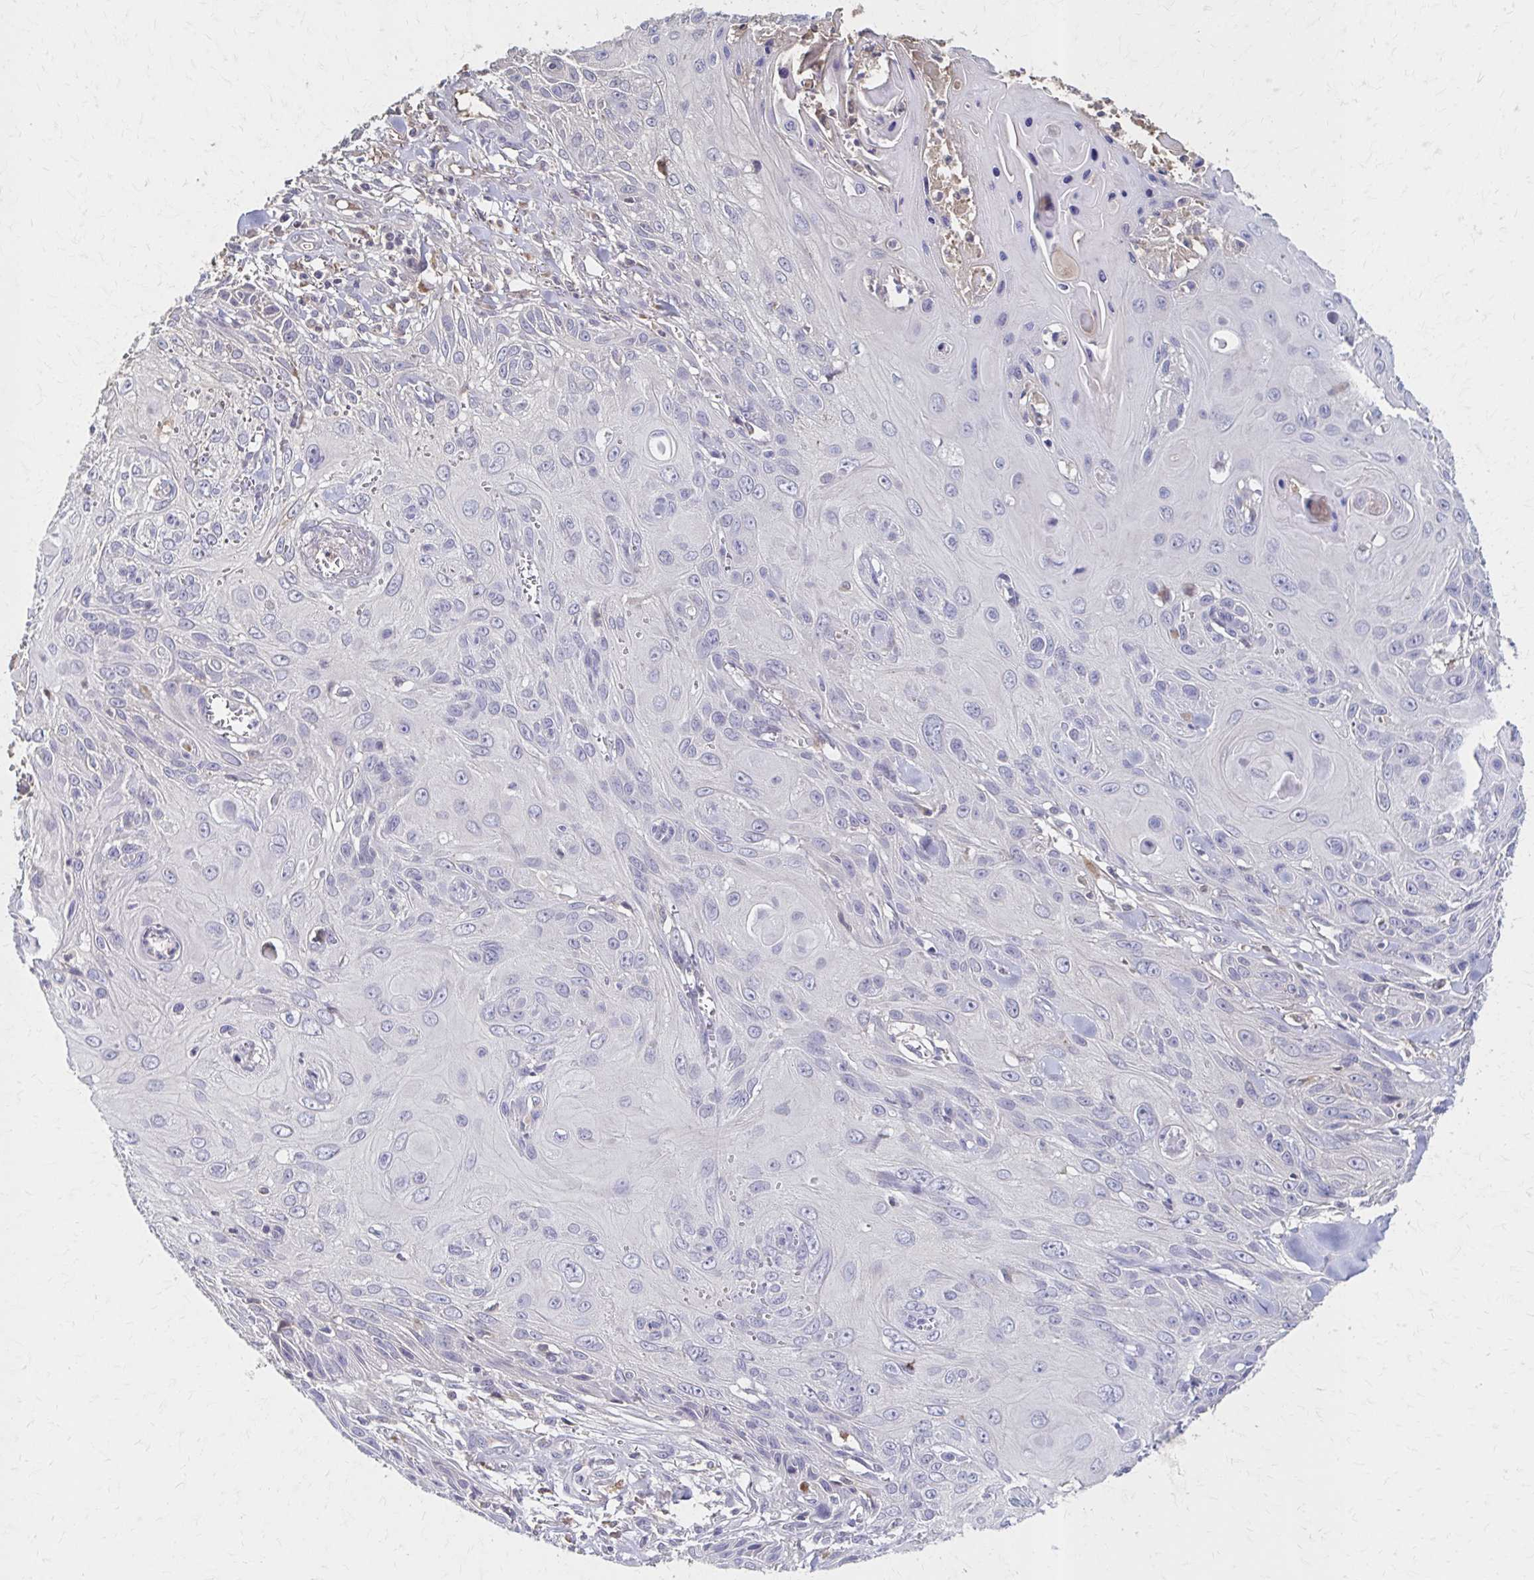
{"staining": {"intensity": "negative", "quantity": "none", "location": "none"}, "tissue": "skin cancer", "cell_type": "Tumor cells", "image_type": "cancer", "snomed": [{"axis": "morphology", "description": "Squamous cell carcinoma, NOS"}, {"axis": "topography", "description": "Skin"}, {"axis": "topography", "description": "Vulva"}], "caption": "IHC histopathology image of neoplastic tissue: human squamous cell carcinoma (skin) stained with DAB (3,3'-diaminobenzidine) shows no significant protein positivity in tumor cells. The staining is performed using DAB brown chromogen with nuclei counter-stained in using hematoxylin.", "gene": "HMGCS2", "patient": {"sex": "female", "age": 83}}